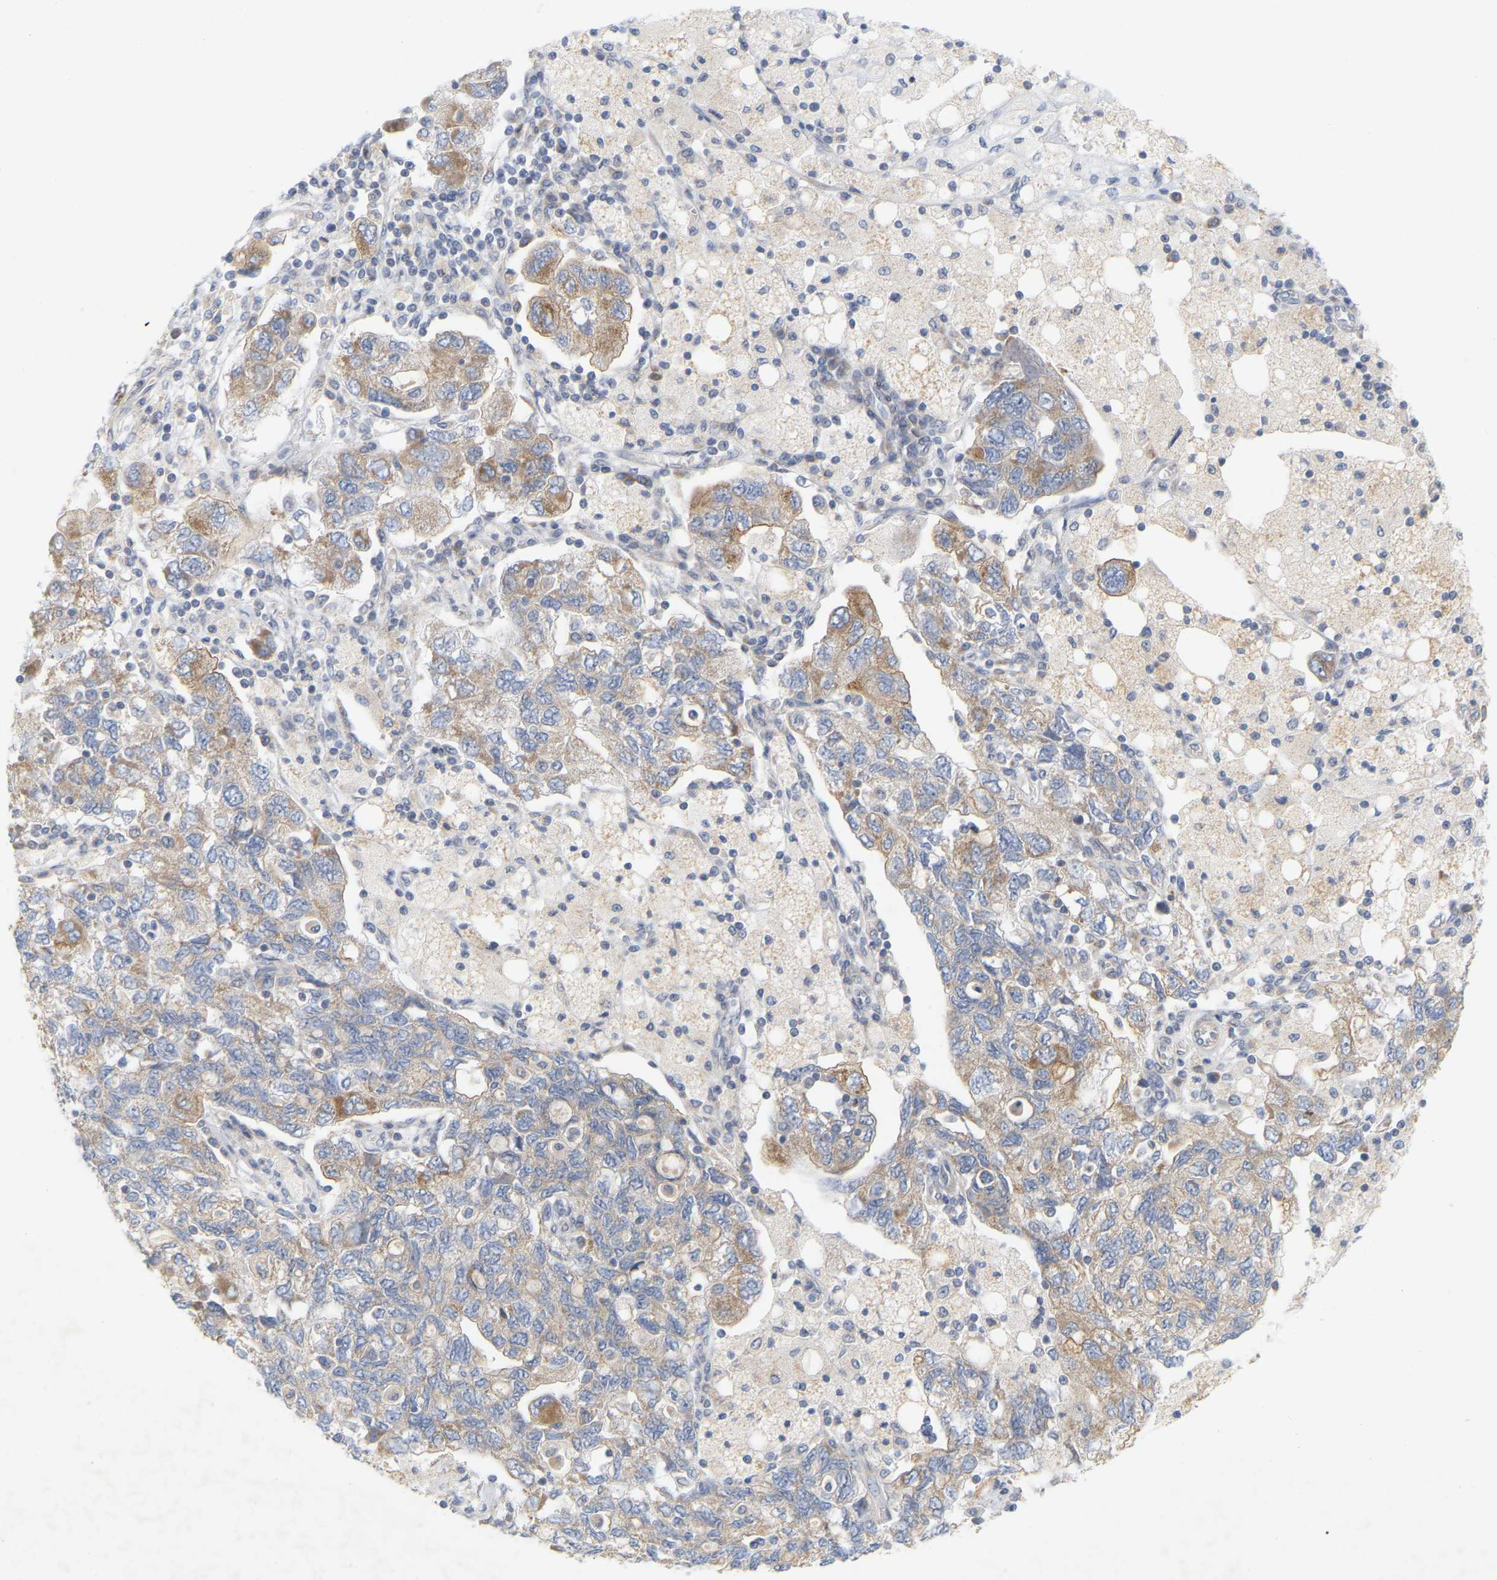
{"staining": {"intensity": "moderate", "quantity": ">75%", "location": "cytoplasmic/membranous"}, "tissue": "ovarian cancer", "cell_type": "Tumor cells", "image_type": "cancer", "snomed": [{"axis": "morphology", "description": "Carcinoma, NOS"}, {"axis": "morphology", "description": "Cystadenocarcinoma, serous, NOS"}, {"axis": "topography", "description": "Ovary"}], "caption": "High-magnification brightfield microscopy of ovarian cancer stained with DAB (3,3'-diaminobenzidine) (brown) and counterstained with hematoxylin (blue). tumor cells exhibit moderate cytoplasmic/membranous positivity is present in approximately>75% of cells.", "gene": "MINDY4", "patient": {"sex": "female", "age": 69}}